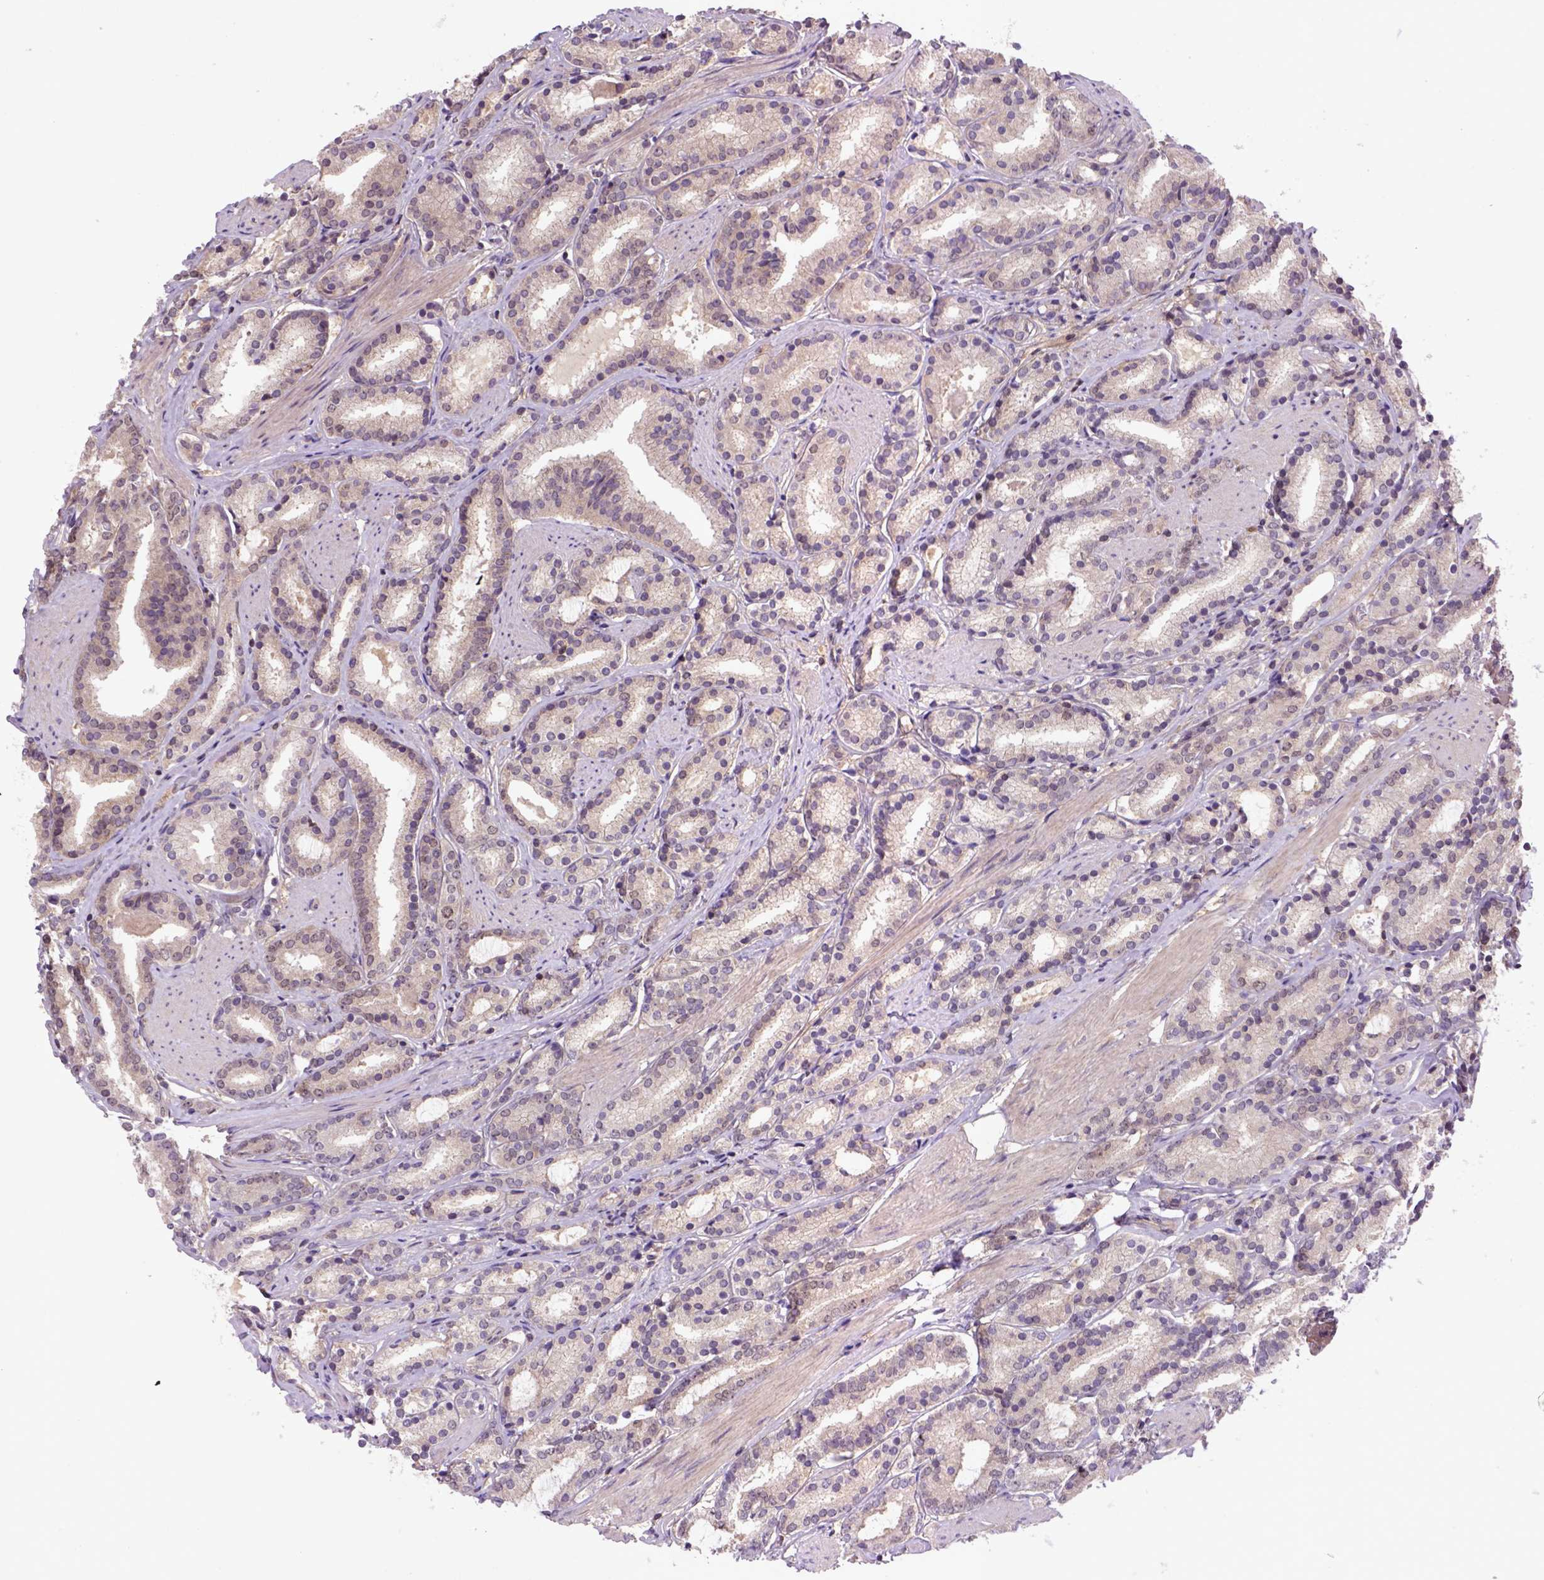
{"staining": {"intensity": "weak", "quantity": ">75%", "location": "cytoplasmic/membranous"}, "tissue": "prostate cancer", "cell_type": "Tumor cells", "image_type": "cancer", "snomed": [{"axis": "morphology", "description": "Adenocarcinoma, High grade"}, {"axis": "topography", "description": "Prostate"}], "caption": "Weak cytoplasmic/membranous protein expression is identified in approximately >75% of tumor cells in prostate cancer (high-grade adenocarcinoma).", "gene": "HSPBP1", "patient": {"sex": "male", "age": 63}}